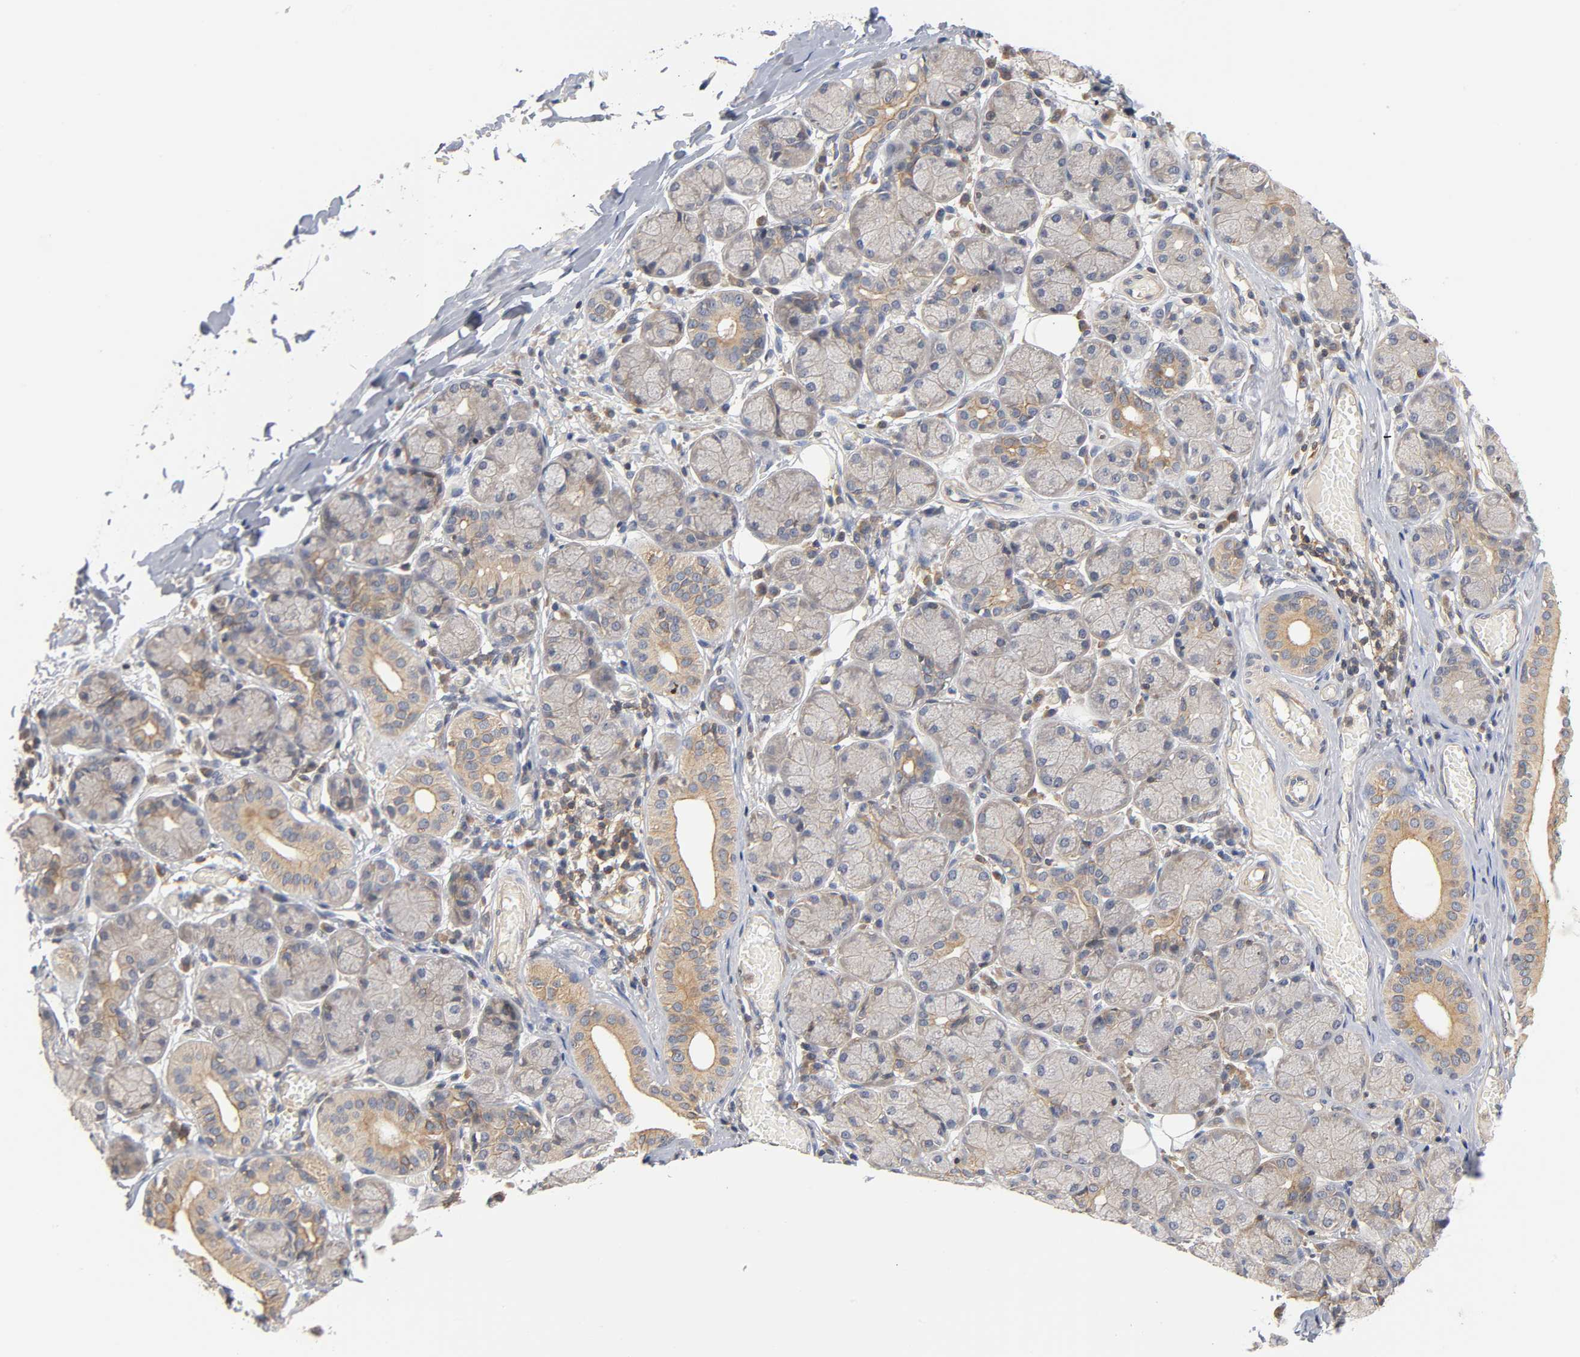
{"staining": {"intensity": "weak", "quantity": "<25%", "location": "cytoplasmic/membranous"}, "tissue": "salivary gland", "cell_type": "Glandular cells", "image_type": "normal", "snomed": [{"axis": "morphology", "description": "Normal tissue, NOS"}, {"axis": "topography", "description": "Salivary gland"}], "caption": "This micrograph is of normal salivary gland stained with immunohistochemistry to label a protein in brown with the nuclei are counter-stained blue. There is no expression in glandular cells. Brightfield microscopy of immunohistochemistry stained with DAB (brown) and hematoxylin (blue), captured at high magnification.", "gene": "ACTR2", "patient": {"sex": "female", "age": 24}}